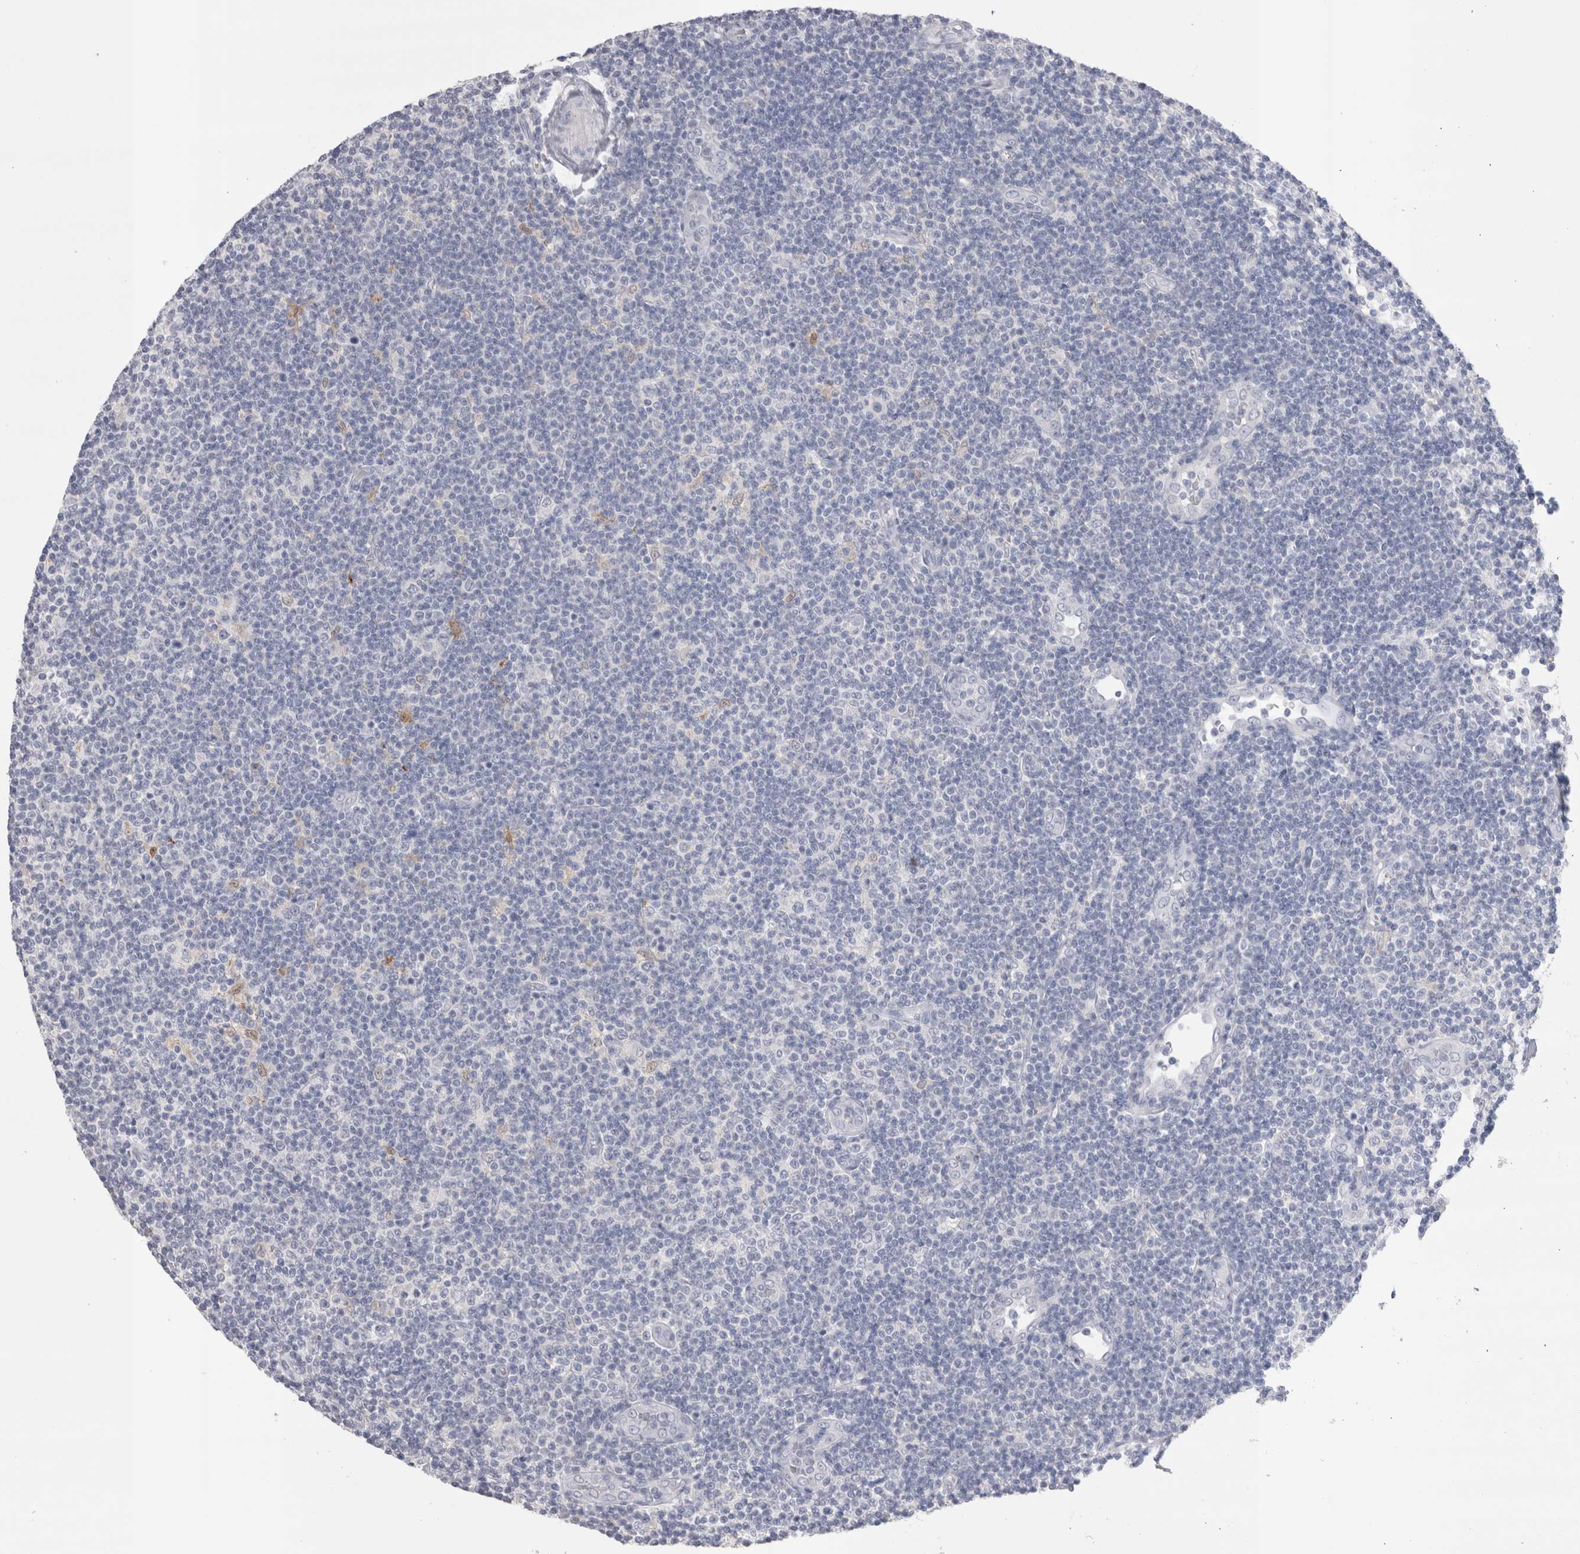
{"staining": {"intensity": "negative", "quantity": "none", "location": "none"}, "tissue": "lymphoma", "cell_type": "Tumor cells", "image_type": "cancer", "snomed": [{"axis": "morphology", "description": "Malignant lymphoma, non-Hodgkin's type, Low grade"}, {"axis": "topography", "description": "Lymph node"}], "caption": "An IHC image of malignant lymphoma, non-Hodgkin's type (low-grade) is shown. There is no staining in tumor cells of malignant lymphoma, non-Hodgkin's type (low-grade). (DAB (3,3'-diaminobenzidine) immunohistochemistry (IHC), high magnification).", "gene": "SUCNR1", "patient": {"sex": "male", "age": 83}}